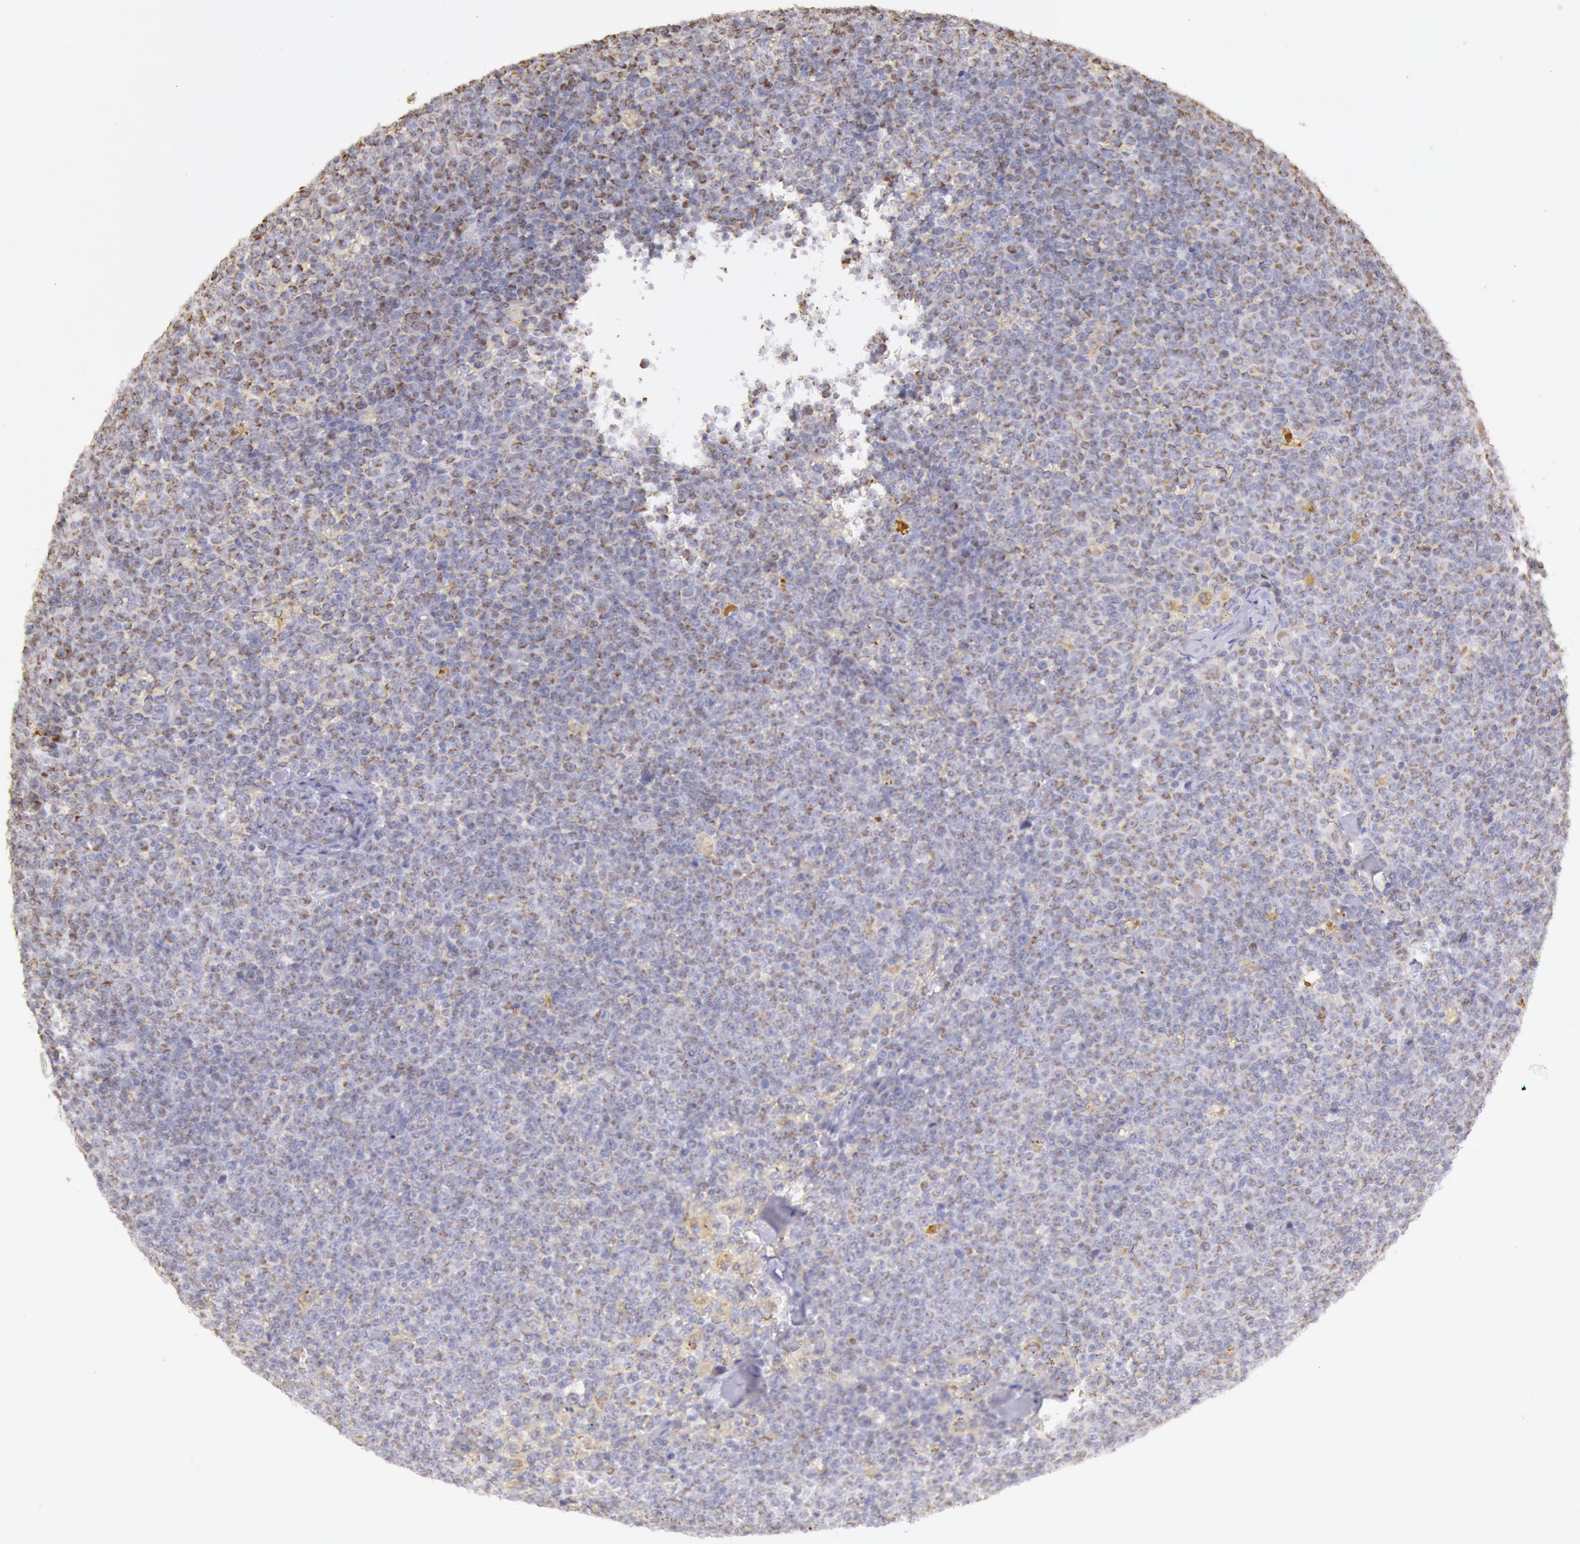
{"staining": {"intensity": "moderate", "quantity": ">75%", "location": "nuclear"}, "tissue": "lymphoma", "cell_type": "Tumor cells", "image_type": "cancer", "snomed": [{"axis": "morphology", "description": "Malignant lymphoma, non-Hodgkin's type, Low grade"}, {"axis": "topography", "description": "Lymph node"}], "caption": "The immunohistochemical stain shows moderate nuclear expression in tumor cells of lymphoma tissue. (brown staining indicates protein expression, while blue staining denotes nuclei).", "gene": "FRMD6", "patient": {"sex": "male", "age": 50}}